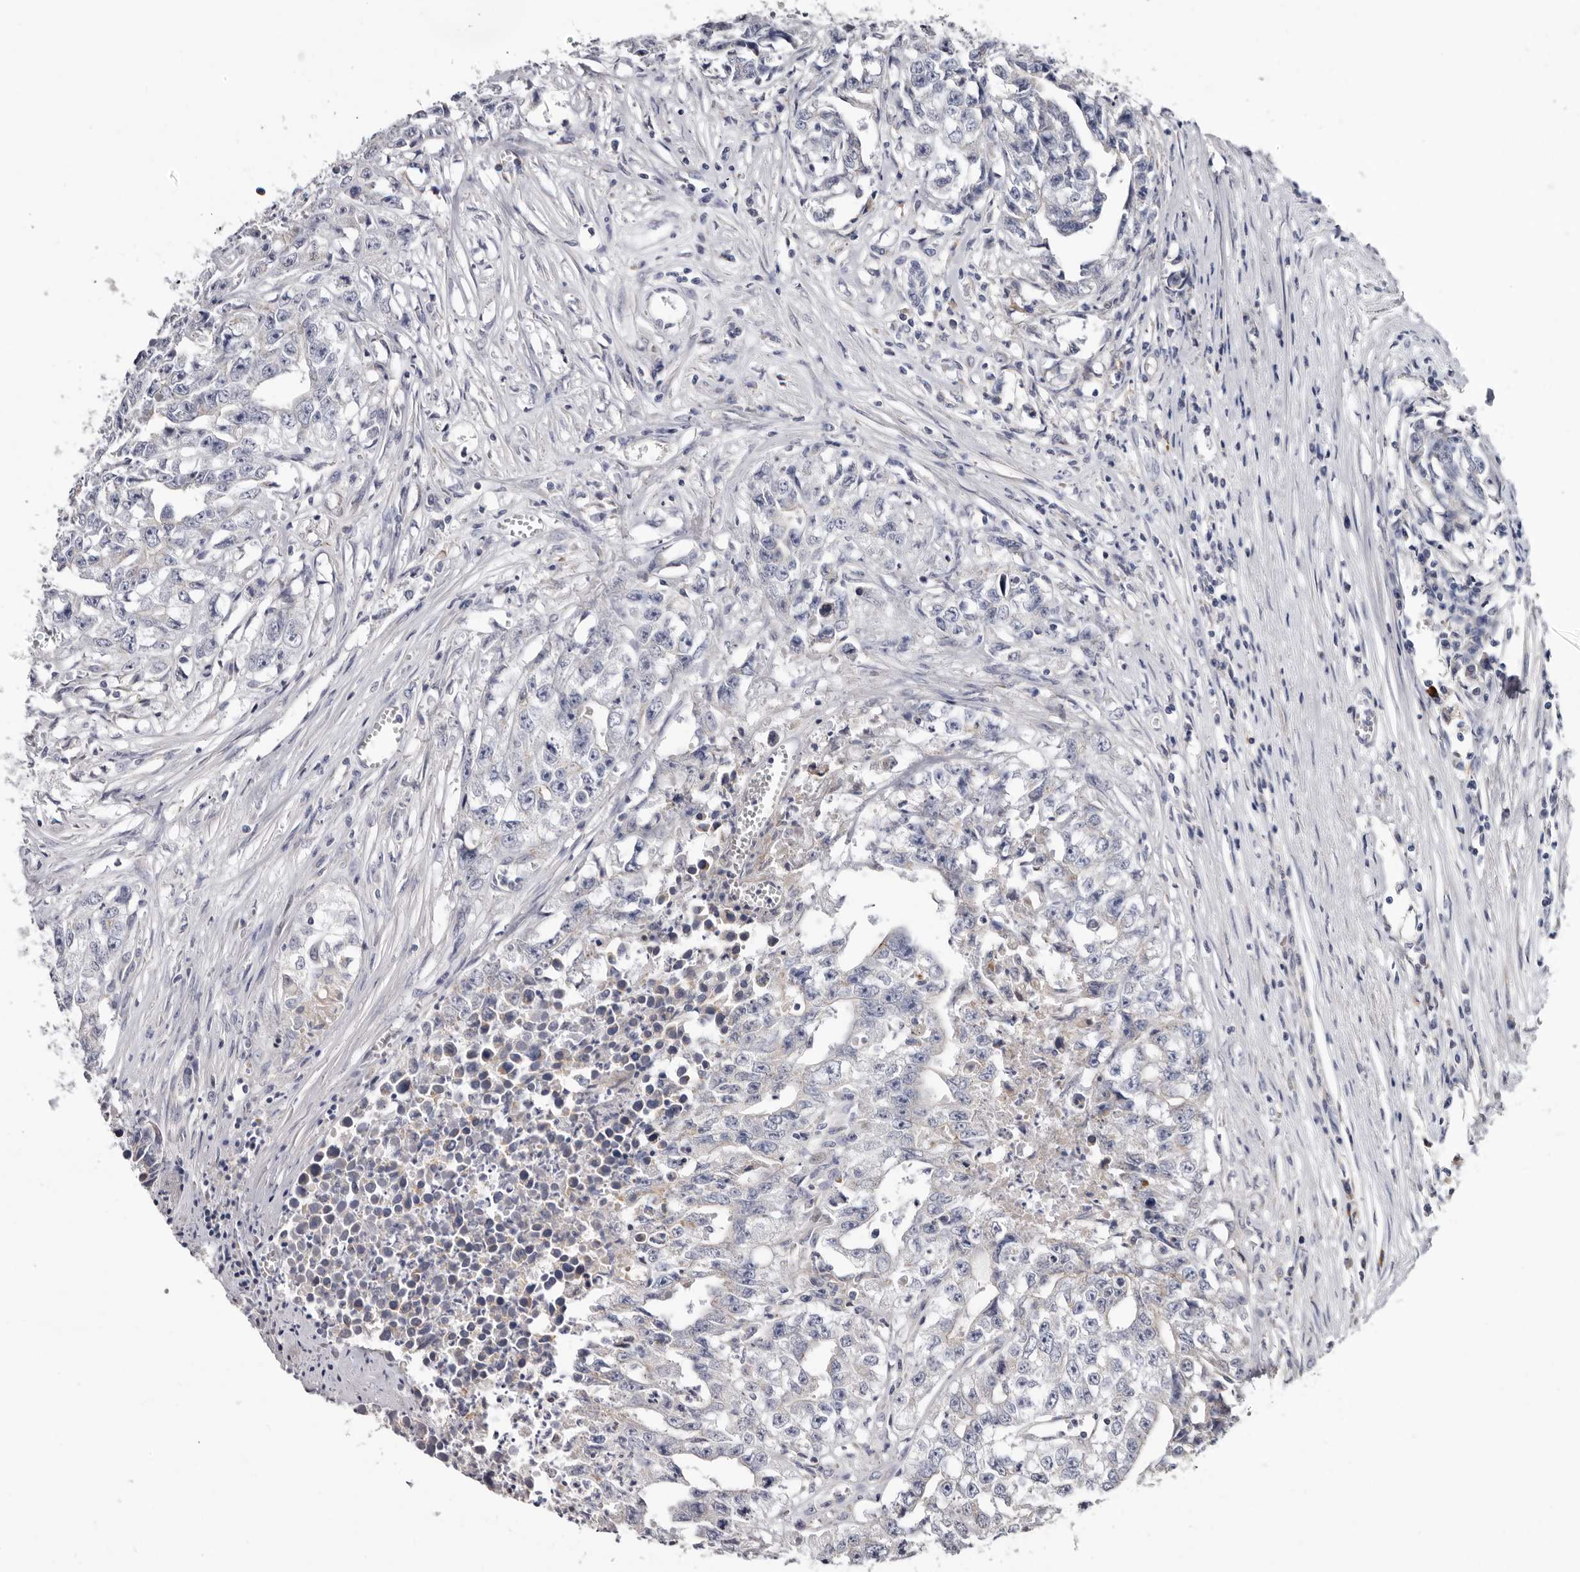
{"staining": {"intensity": "negative", "quantity": "none", "location": "none"}, "tissue": "testis cancer", "cell_type": "Tumor cells", "image_type": "cancer", "snomed": [{"axis": "morphology", "description": "Seminoma, NOS"}, {"axis": "morphology", "description": "Carcinoma, Embryonal, NOS"}, {"axis": "topography", "description": "Testis"}], "caption": "This is an IHC image of testis cancer (seminoma). There is no expression in tumor cells.", "gene": "ASIC5", "patient": {"sex": "male", "age": 43}}